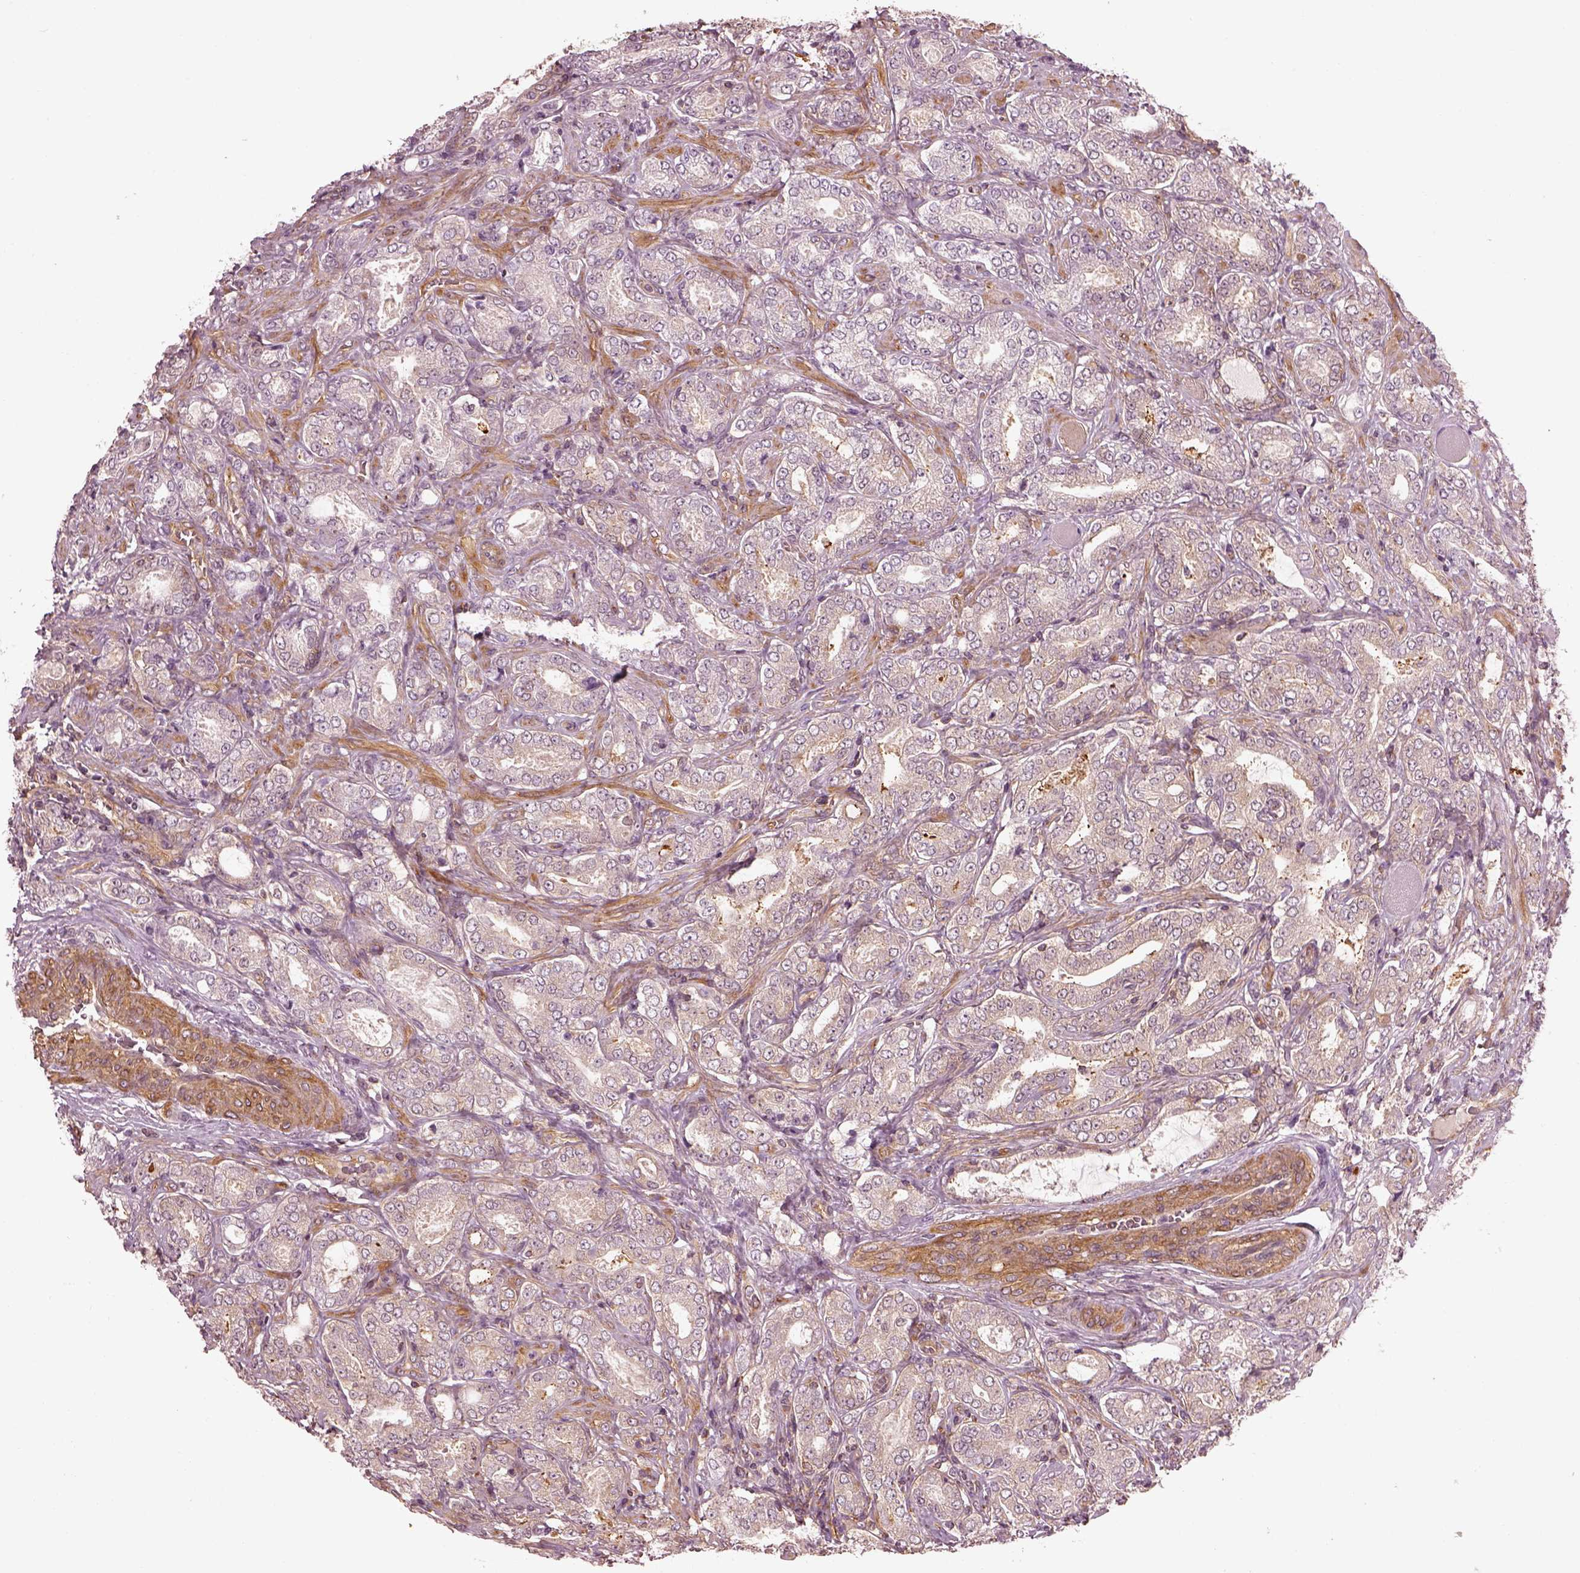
{"staining": {"intensity": "negative", "quantity": "none", "location": "none"}, "tissue": "prostate cancer", "cell_type": "Tumor cells", "image_type": "cancer", "snomed": [{"axis": "morphology", "description": "Adenocarcinoma, NOS"}, {"axis": "topography", "description": "Prostate"}], "caption": "Immunohistochemistry (IHC) histopathology image of adenocarcinoma (prostate) stained for a protein (brown), which demonstrates no expression in tumor cells. (DAB (3,3'-diaminobenzidine) immunohistochemistry visualized using brightfield microscopy, high magnification).", "gene": "LSM14A", "patient": {"sex": "male", "age": 64}}